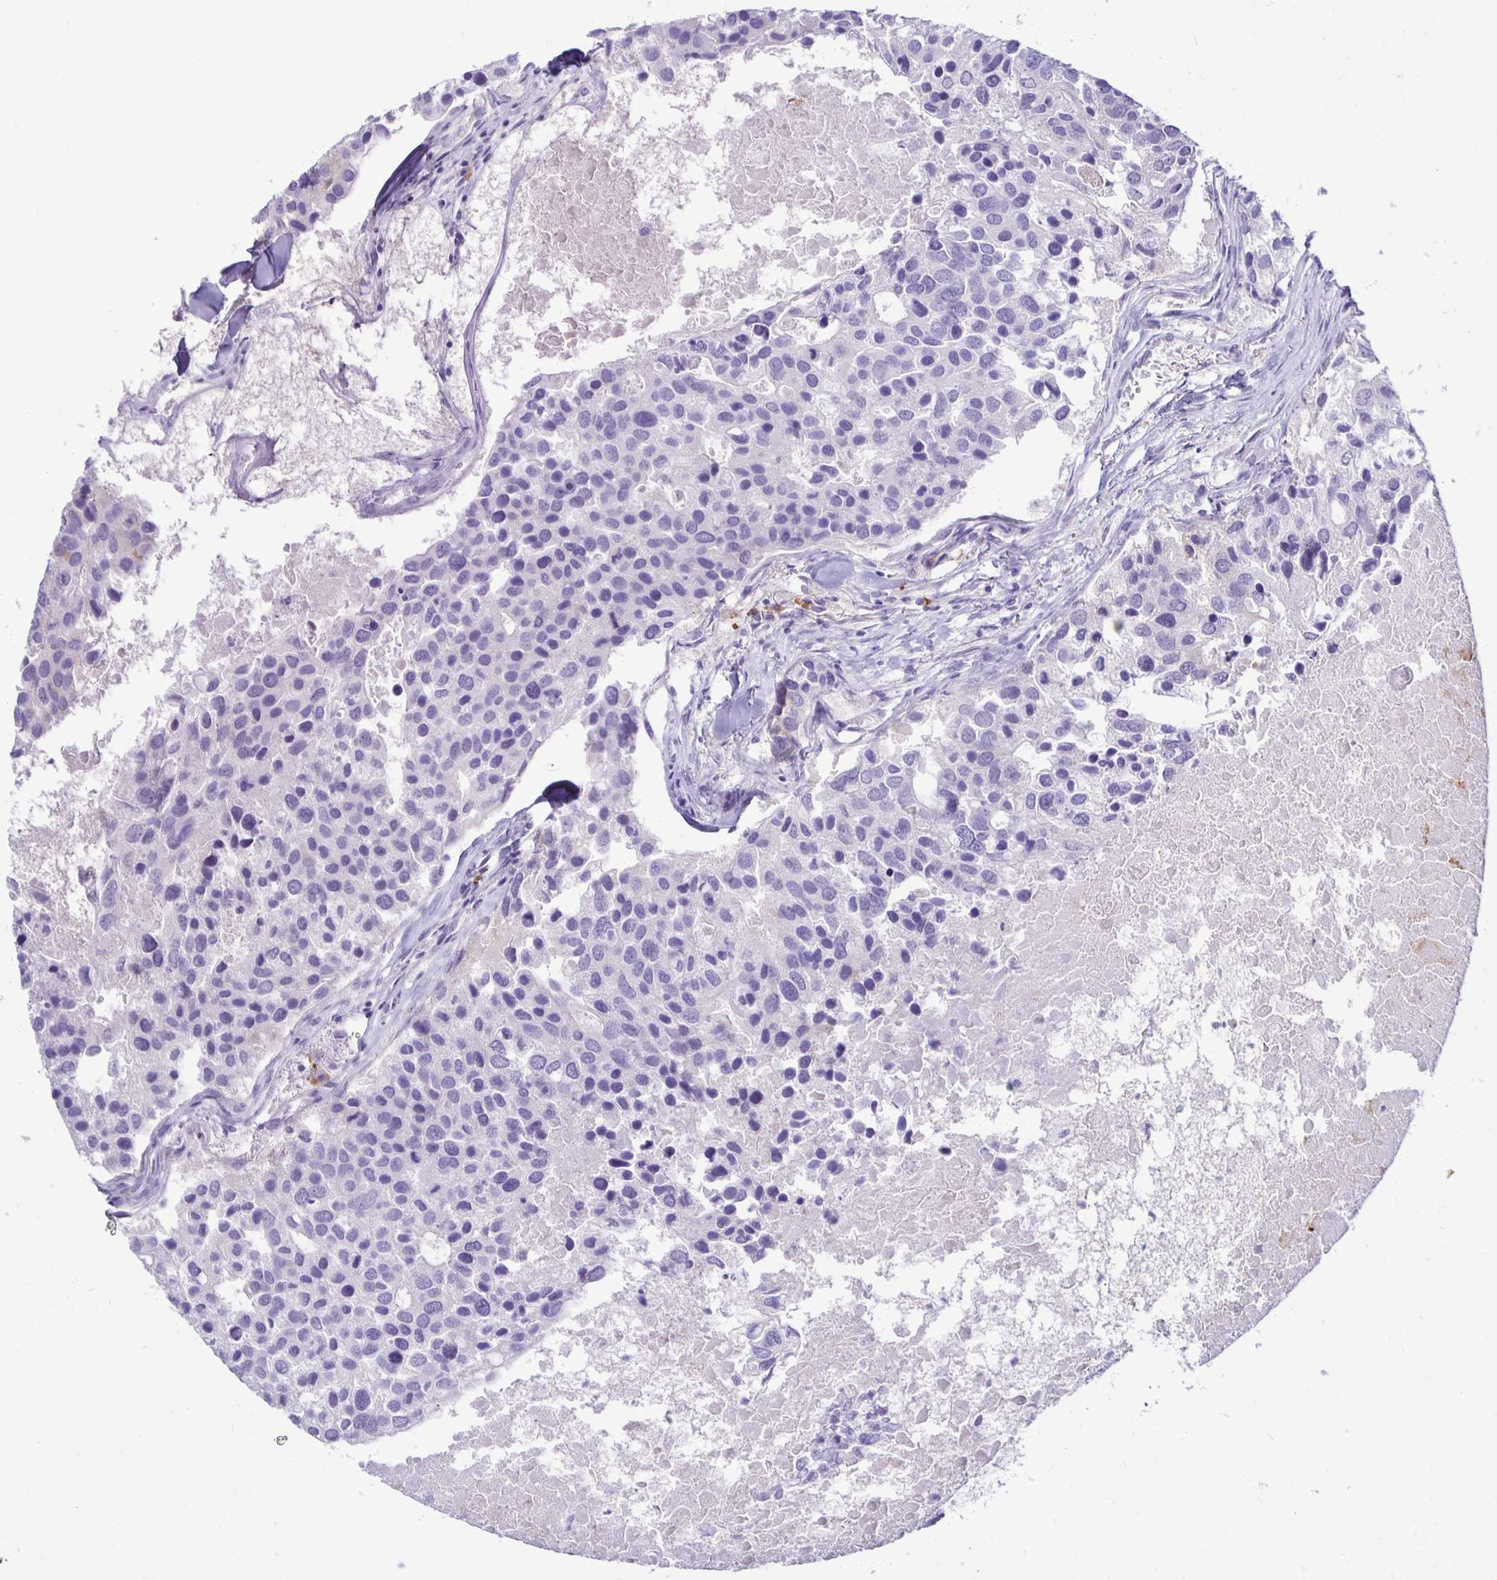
{"staining": {"intensity": "weak", "quantity": "<25%", "location": "cytoplasmic/membranous"}, "tissue": "breast cancer", "cell_type": "Tumor cells", "image_type": "cancer", "snomed": [{"axis": "morphology", "description": "Duct carcinoma"}, {"axis": "topography", "description": "Breast"}], "caption": "There is no significant staining in tumor cells of breast cancer.", "gene": "FNTB", "patient": {"sex": "female", "age": 83}}